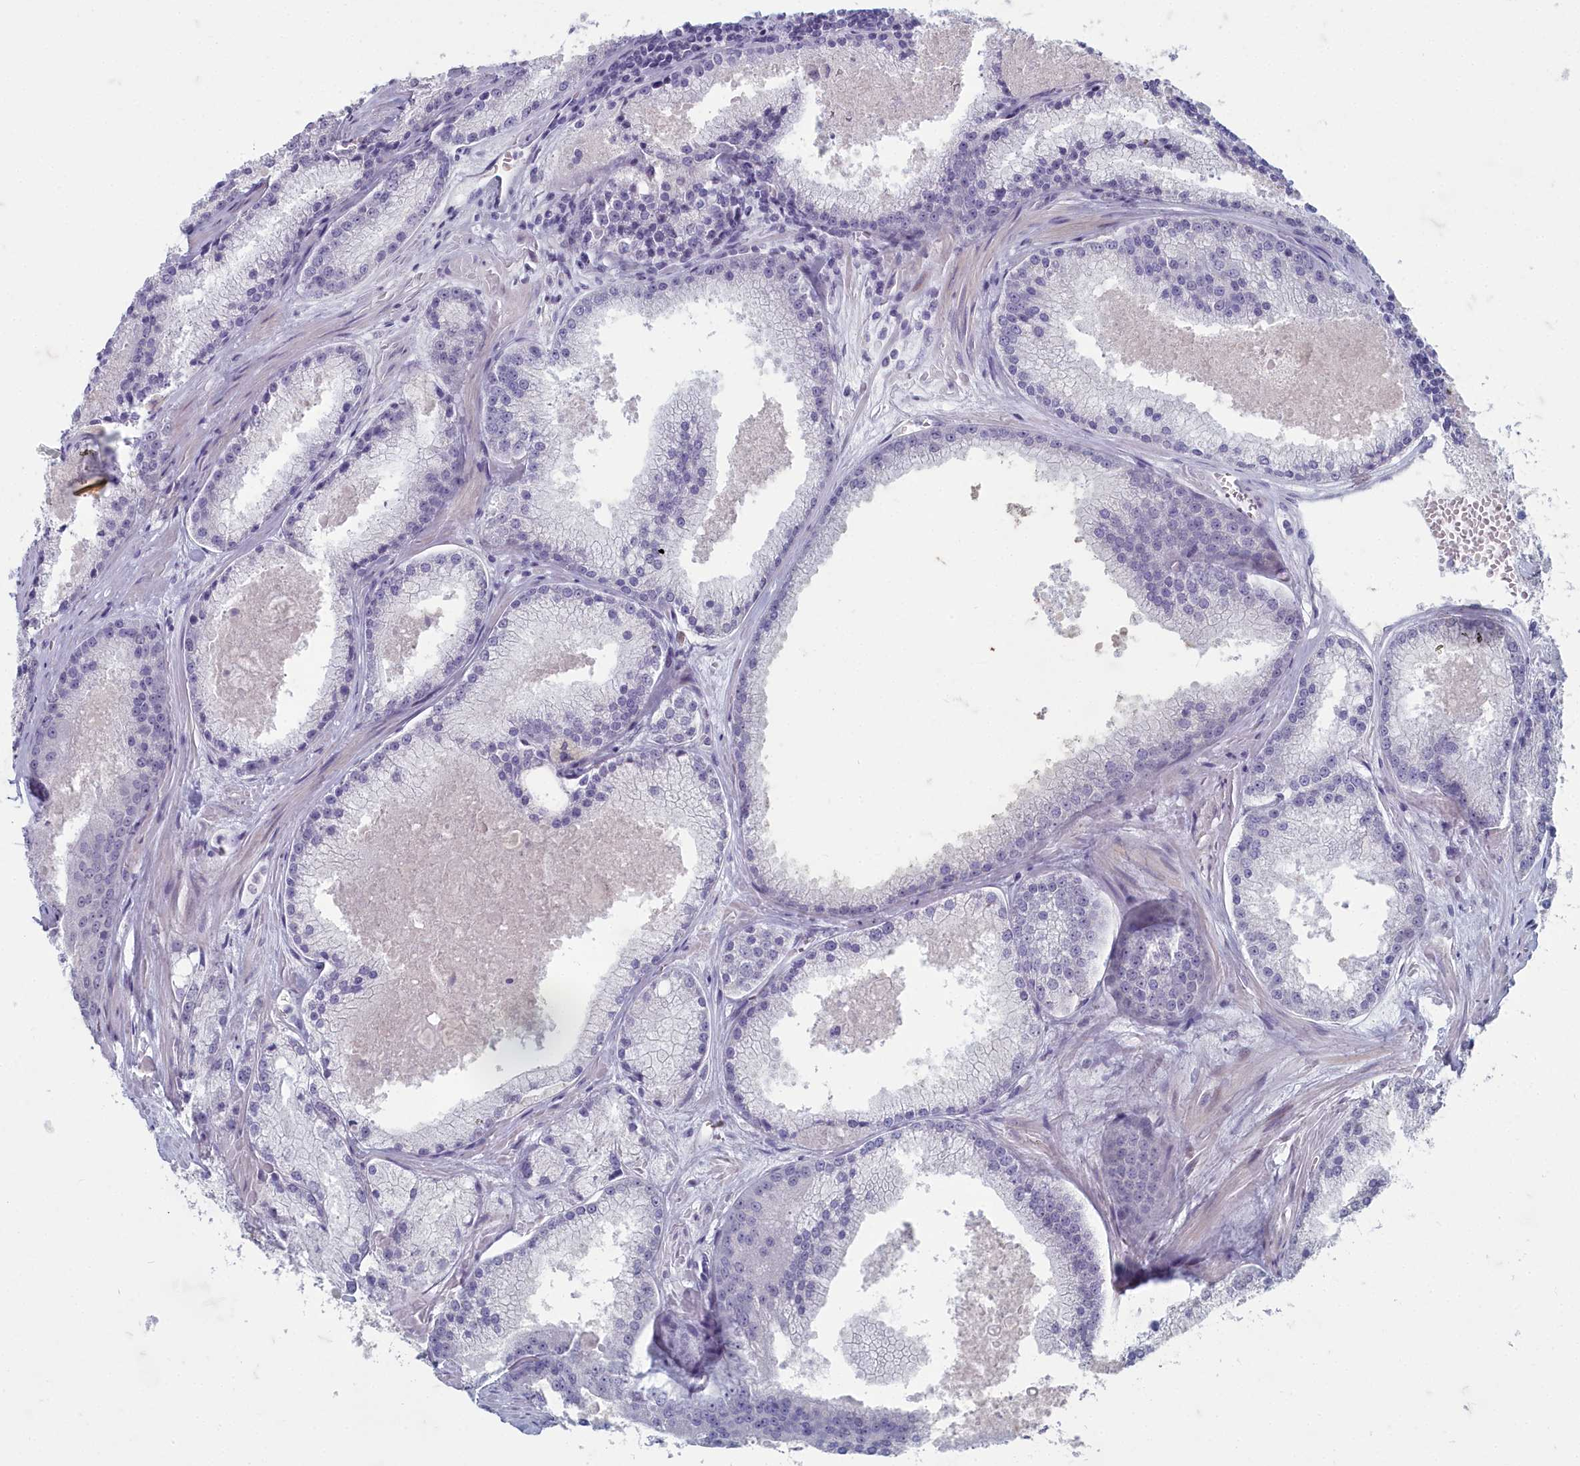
{"staining": {"intensity": "negative", "quantity": "none", "location": "none"}, "tissue": "prostate cancer", "cell_type": "Tumor cells", "image_type": "cancer", "snomed": [{"axis": "morphology", "description": "Adenocarcinoma, High grade"}, {"axis": "topography", "description": "Prostate"}], "caption": "Prostate cancer was stained to show a protein in brown. There is no significant positivity in tumor cells. The staining is performed using DAB brown chromogen with nuclei counter-stained in using hematoxylin.", "gene": "INSYN2A", "patient": {"sex": "male", "age": 61}}